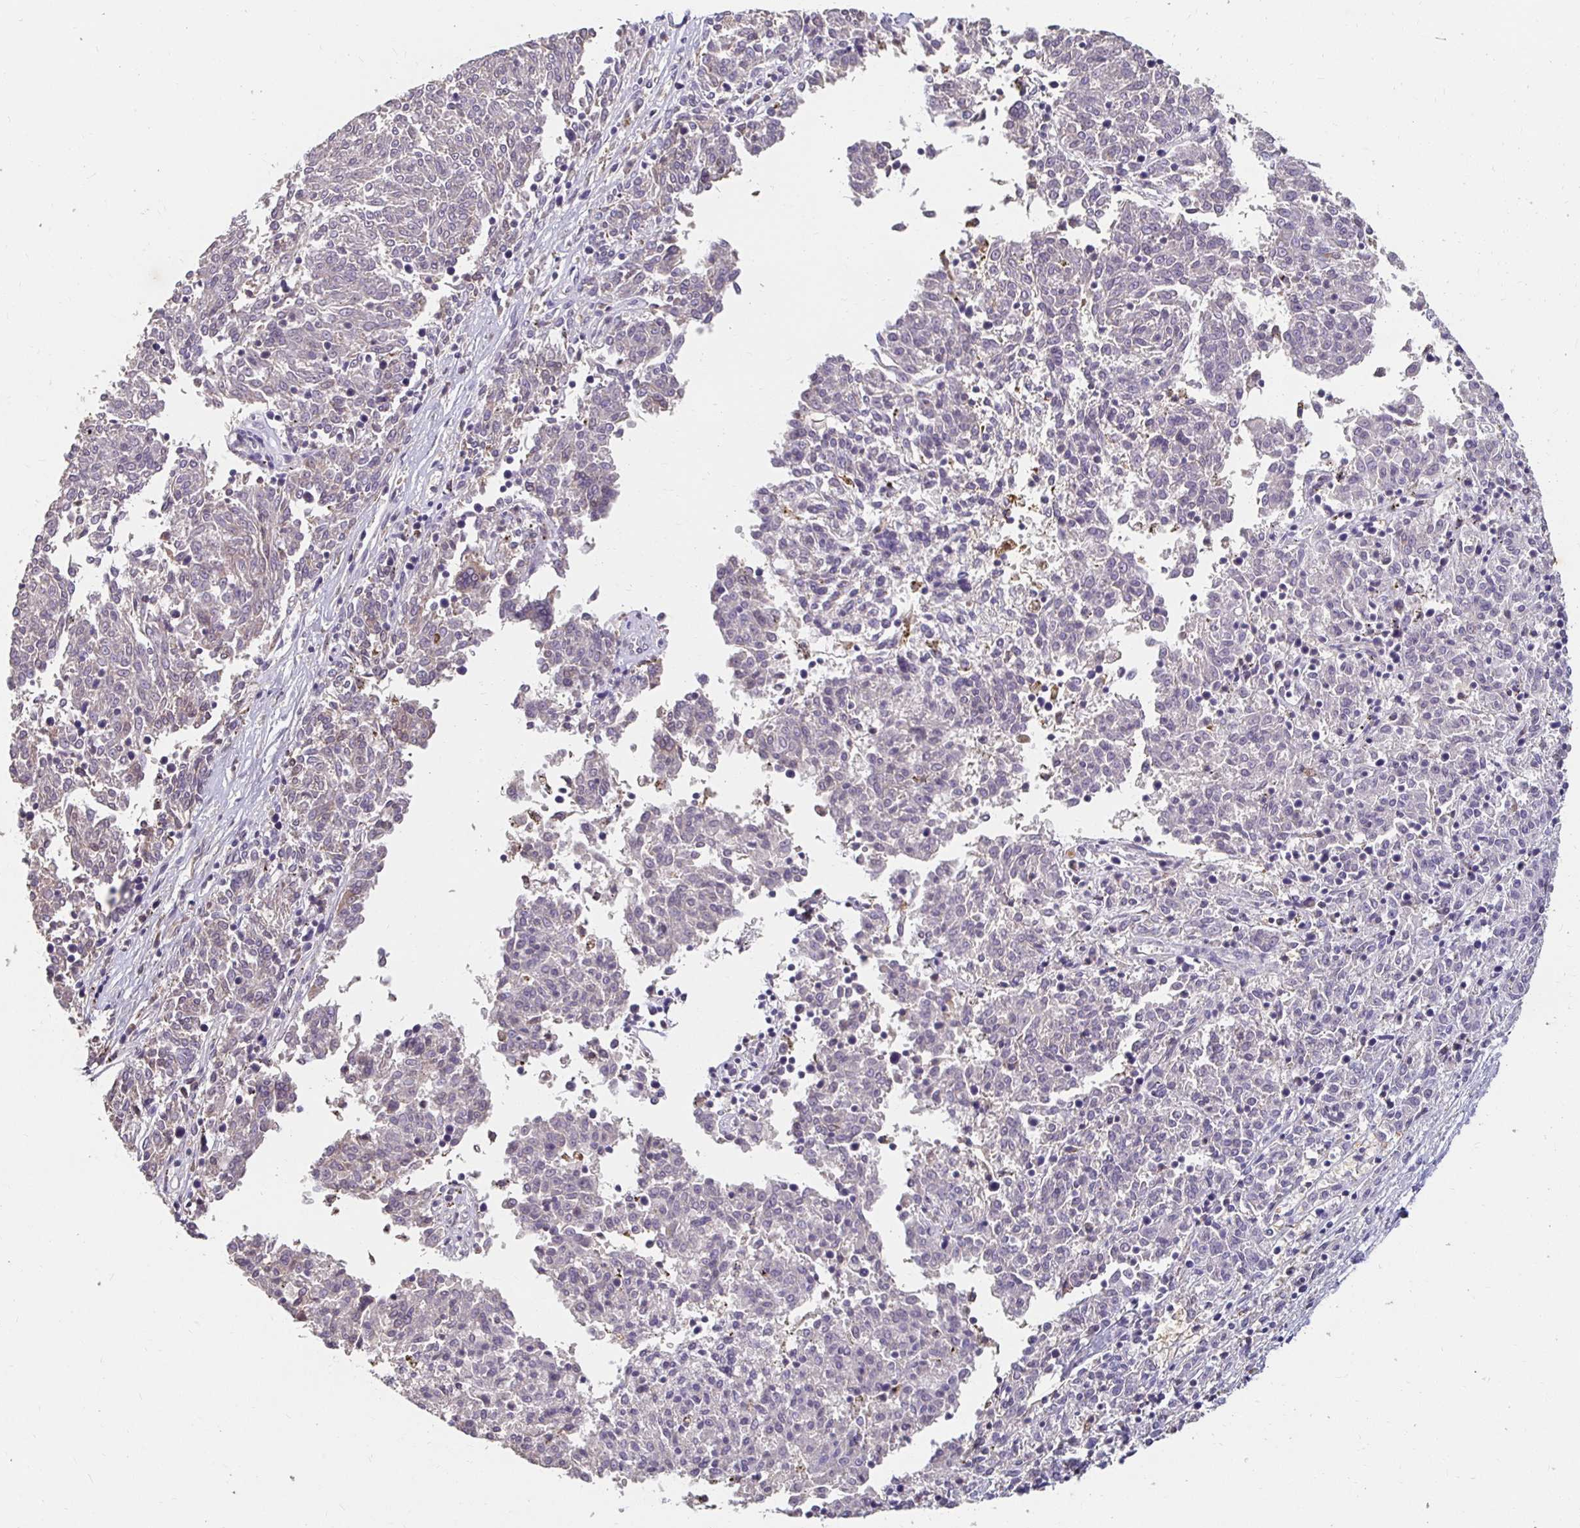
{"staining": {"intensity": "moderate", "quantity": "<25%", "location": "cytoplasmic/membranous"}, "tissue": "melanoma", "cell_type": "Tumor cells", "image_type": "cancer", "snomed": [{"axis": "morphology", "description": "Malignant melanoma, NOS"}, {"axis": "topography", "description": "Skin"}], "caption": "Approximately <25% of tumor cells in melanoma demonstrate moderate cytoplasmic/membranous protein expression as visualized by brown immunohistochemical staining.", "gene": "GK2", "patient": {"sex": "female", "age": 72}}